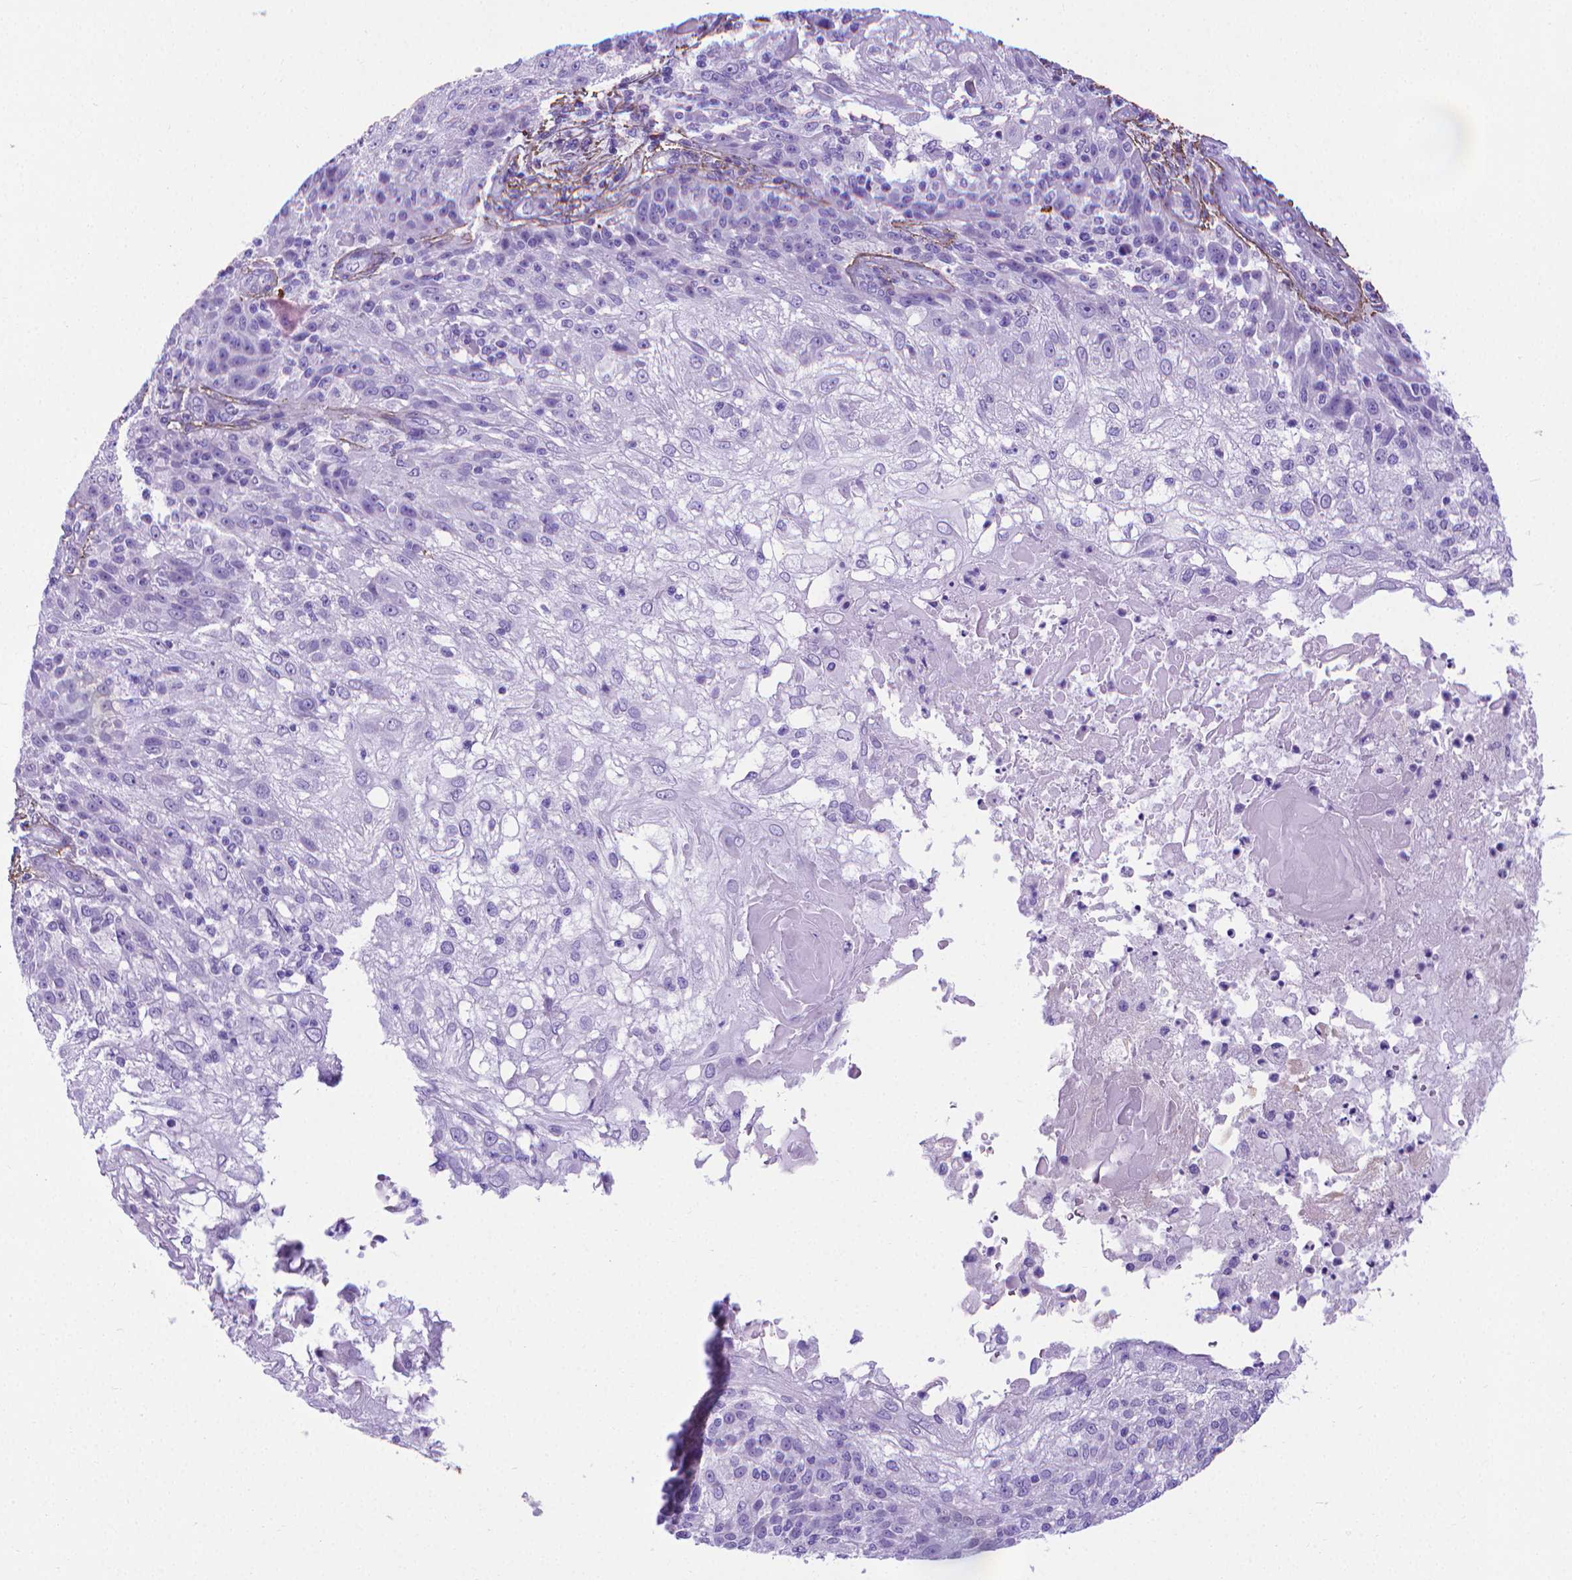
{"staining": {"intensity": "negative", "quantity": "none", "location": "none"}, "tissue": "skin cancer", "cell_type": "Tumor cells", "image_type": "cancer", "snomed": [{"axis": "morphology", "description": "Normal tissue, NOS"}, {"axis": "morphology", "description": "Squamous cell carcinoma, NOS"}, {"axis": "topography", "description": "Skin"}], "caption": "A photomicrograph of human skin squamous cell carcinoma is negative for staining in tumor cells.", "gene": "MFAP2", "patient": {"sex": "female", "age": 83}}